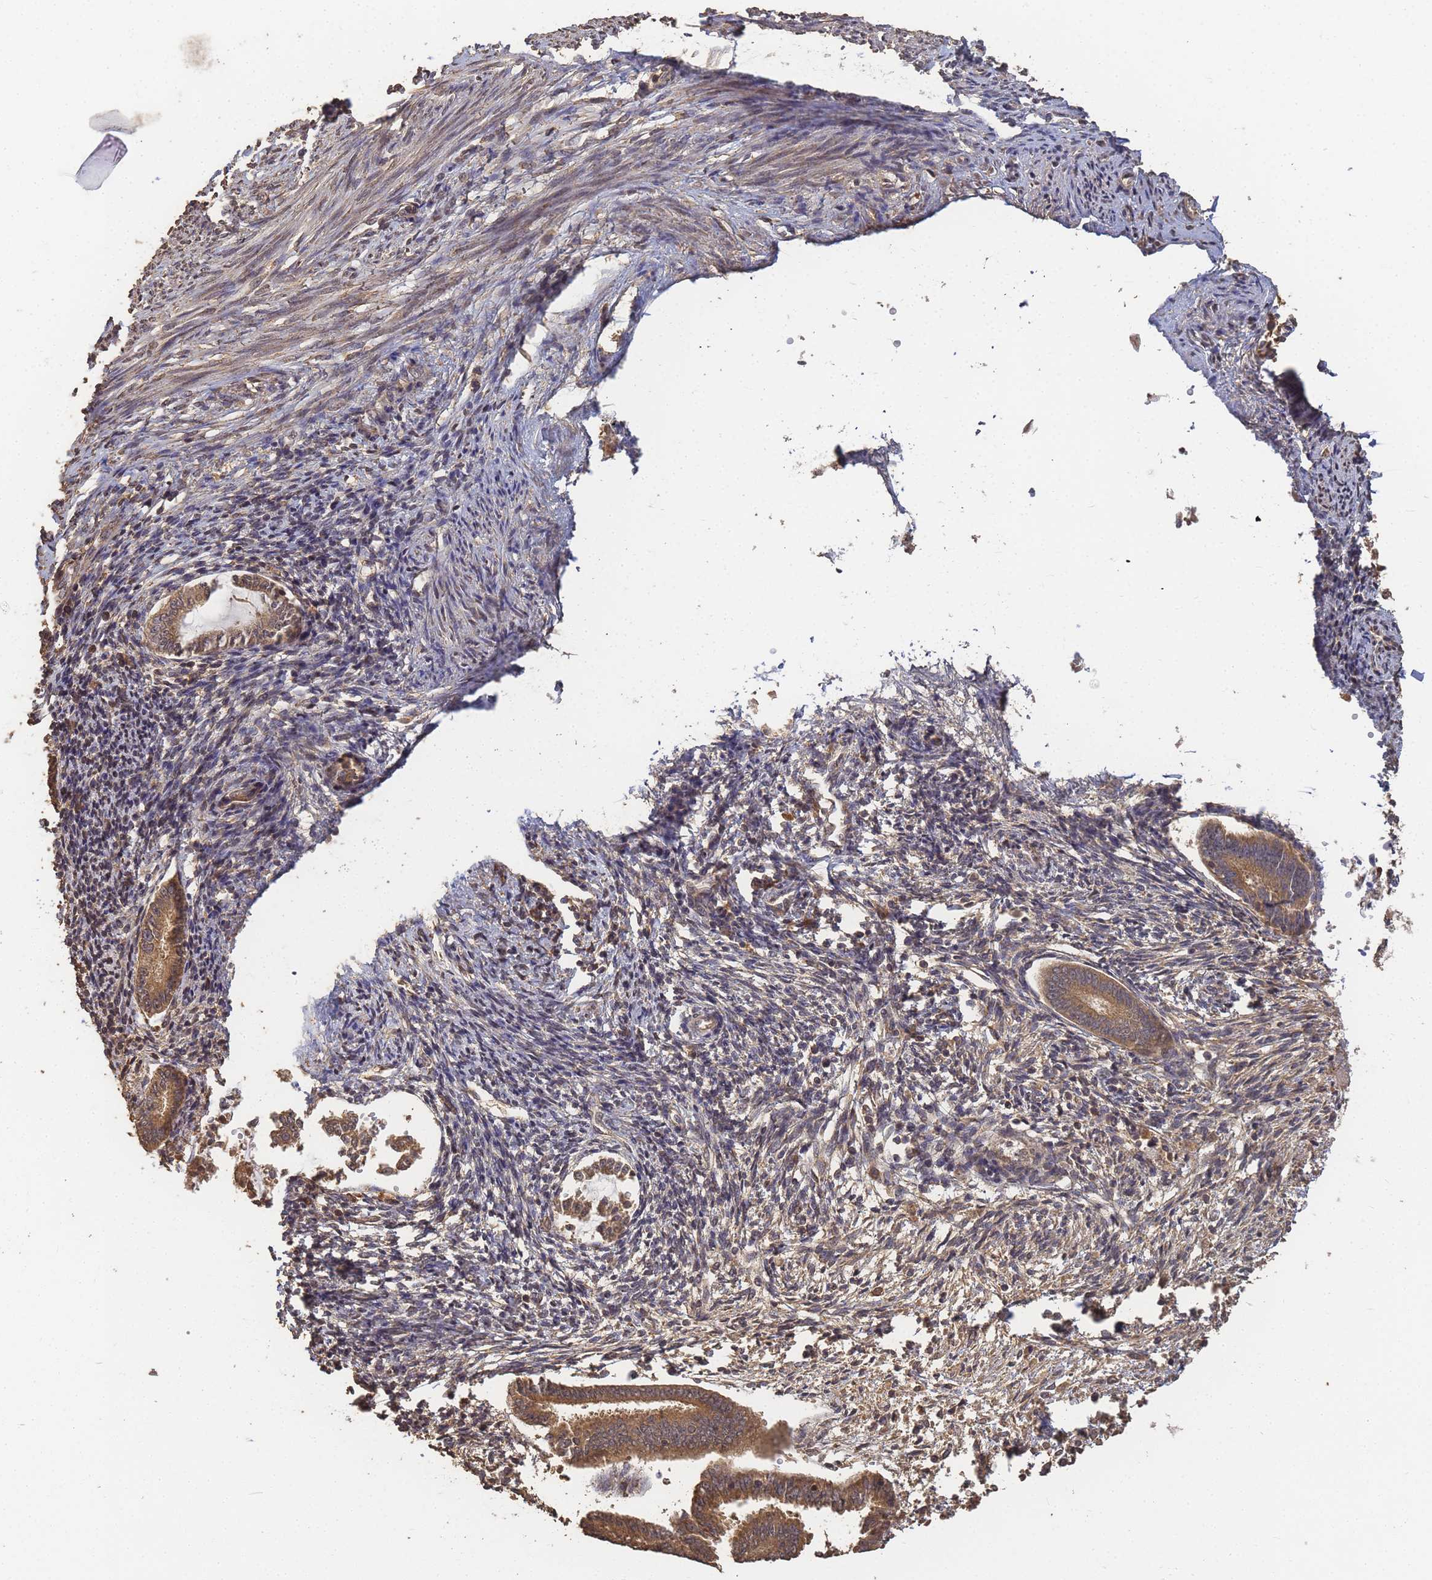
{"staining": {"intensity": "weak", "quantity": "<25%", "location": "cytoplasmic/membranous"}, "tissue": "endometrium", "cell_type": "Cells in endometrial stroma", "image_type": "normal", "snomed": [{"axis": "morphology", "description": "Normal tissue, NOS"}, {"axis": "topography", "description": "Endometrium"}], "caption": "DAB (3,3'-diaminobenzidine) immunohistochemical staining of benign human endometrium displays no significant expression in cells in endometrial stroma.", "gene": "ALKBH1", "patient": {"sex": "female", "age": 56}}